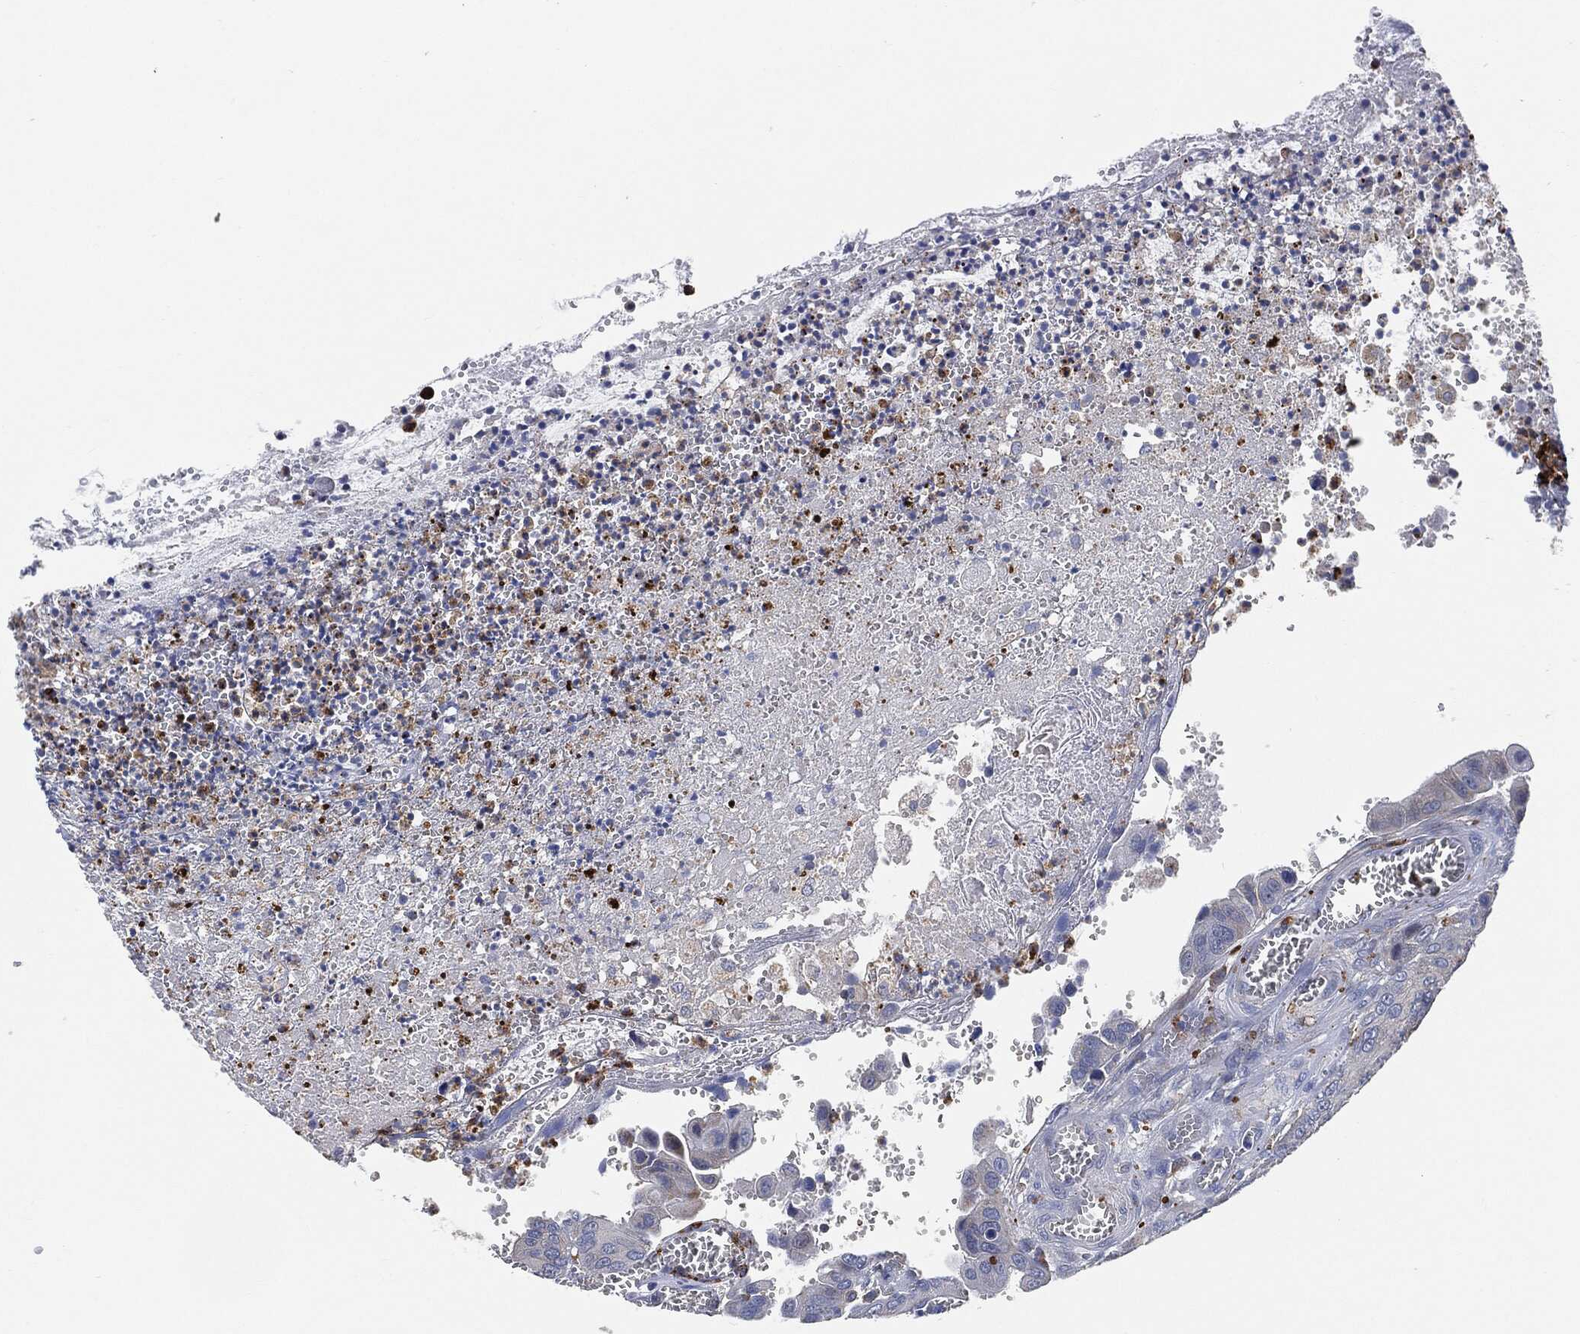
{"staining": {"intensity": "negative", "quantity": "none", "location": "none"}, "tissue": "colorectal cancer", "cell_type": "Tumor cells", "image_type": "cancer", "snomed": [{"axis": "morphology", "description": "Adenocarcinoma, NOS"}, {"axis": "topography", "description": "Colon"}], "caption": "Immunohistochemistry (IHC) image of neoplastic tissue: colorectal cancer (adenocarcinoma) stained with DAB exhibits no significant protein expression in tumor cells.", "gene": "VSIG4", "patient": {"sex": "female", "age": 78}}